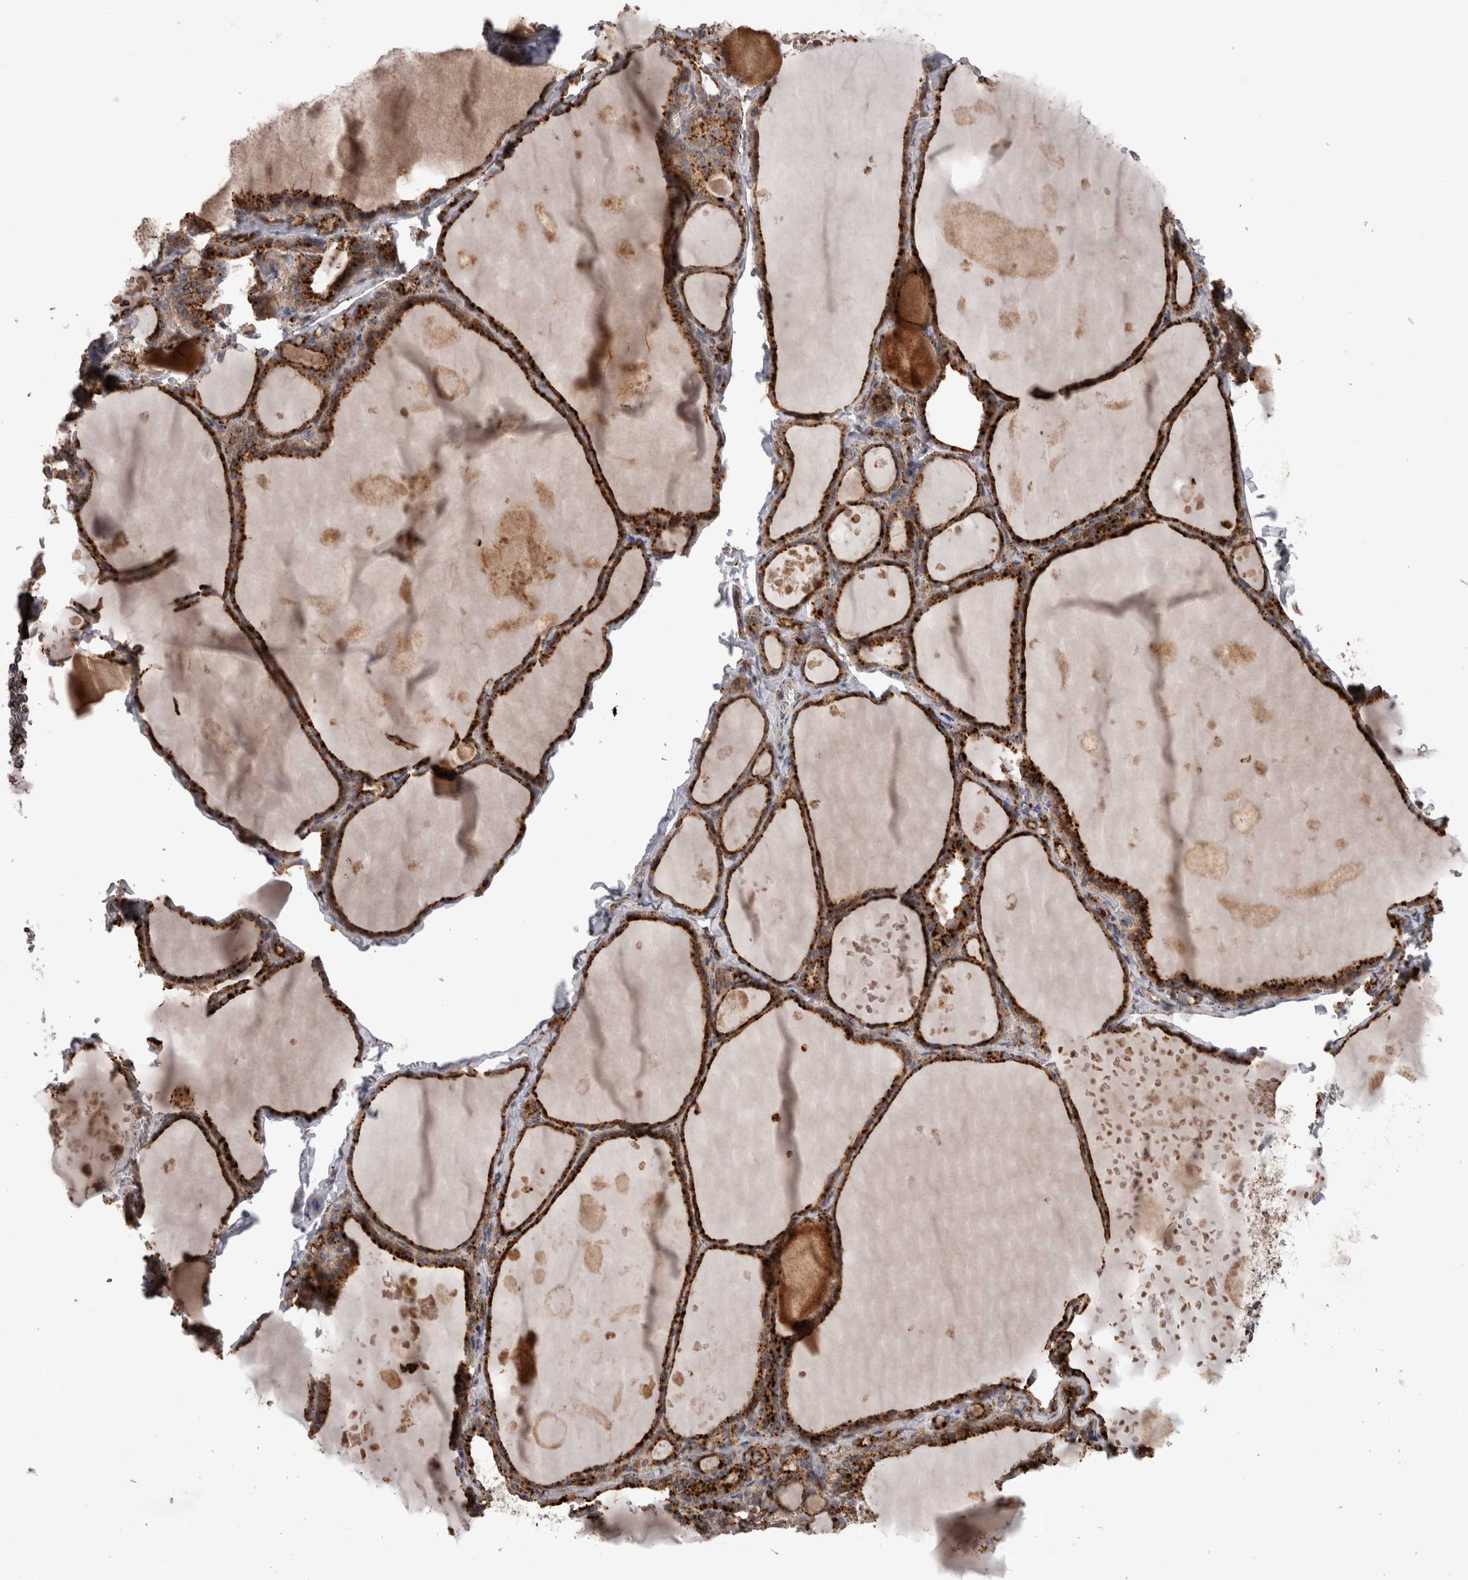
{"staining": {"intensity": "strong", "quantity": ">75%", "location": "cytoplasmic/membranous"}, "tissue": "thyroid gland", "cell_type": "Glandular cells", "image_type": "normal", "snomed": [{"axis": "morphology", "description": "Normal tissue, NOS"}, {"axis": "topography", "description": "Thyroid gland"}], "caption": "The image displays a brown stain indicating the presence of a protein in the cytoplasmic/membranous of glandular cells in thyroid gland. Nuclei are stained in blue.", "gene": "CTSZ", "patient": {"sex": "male", "age": 56}}